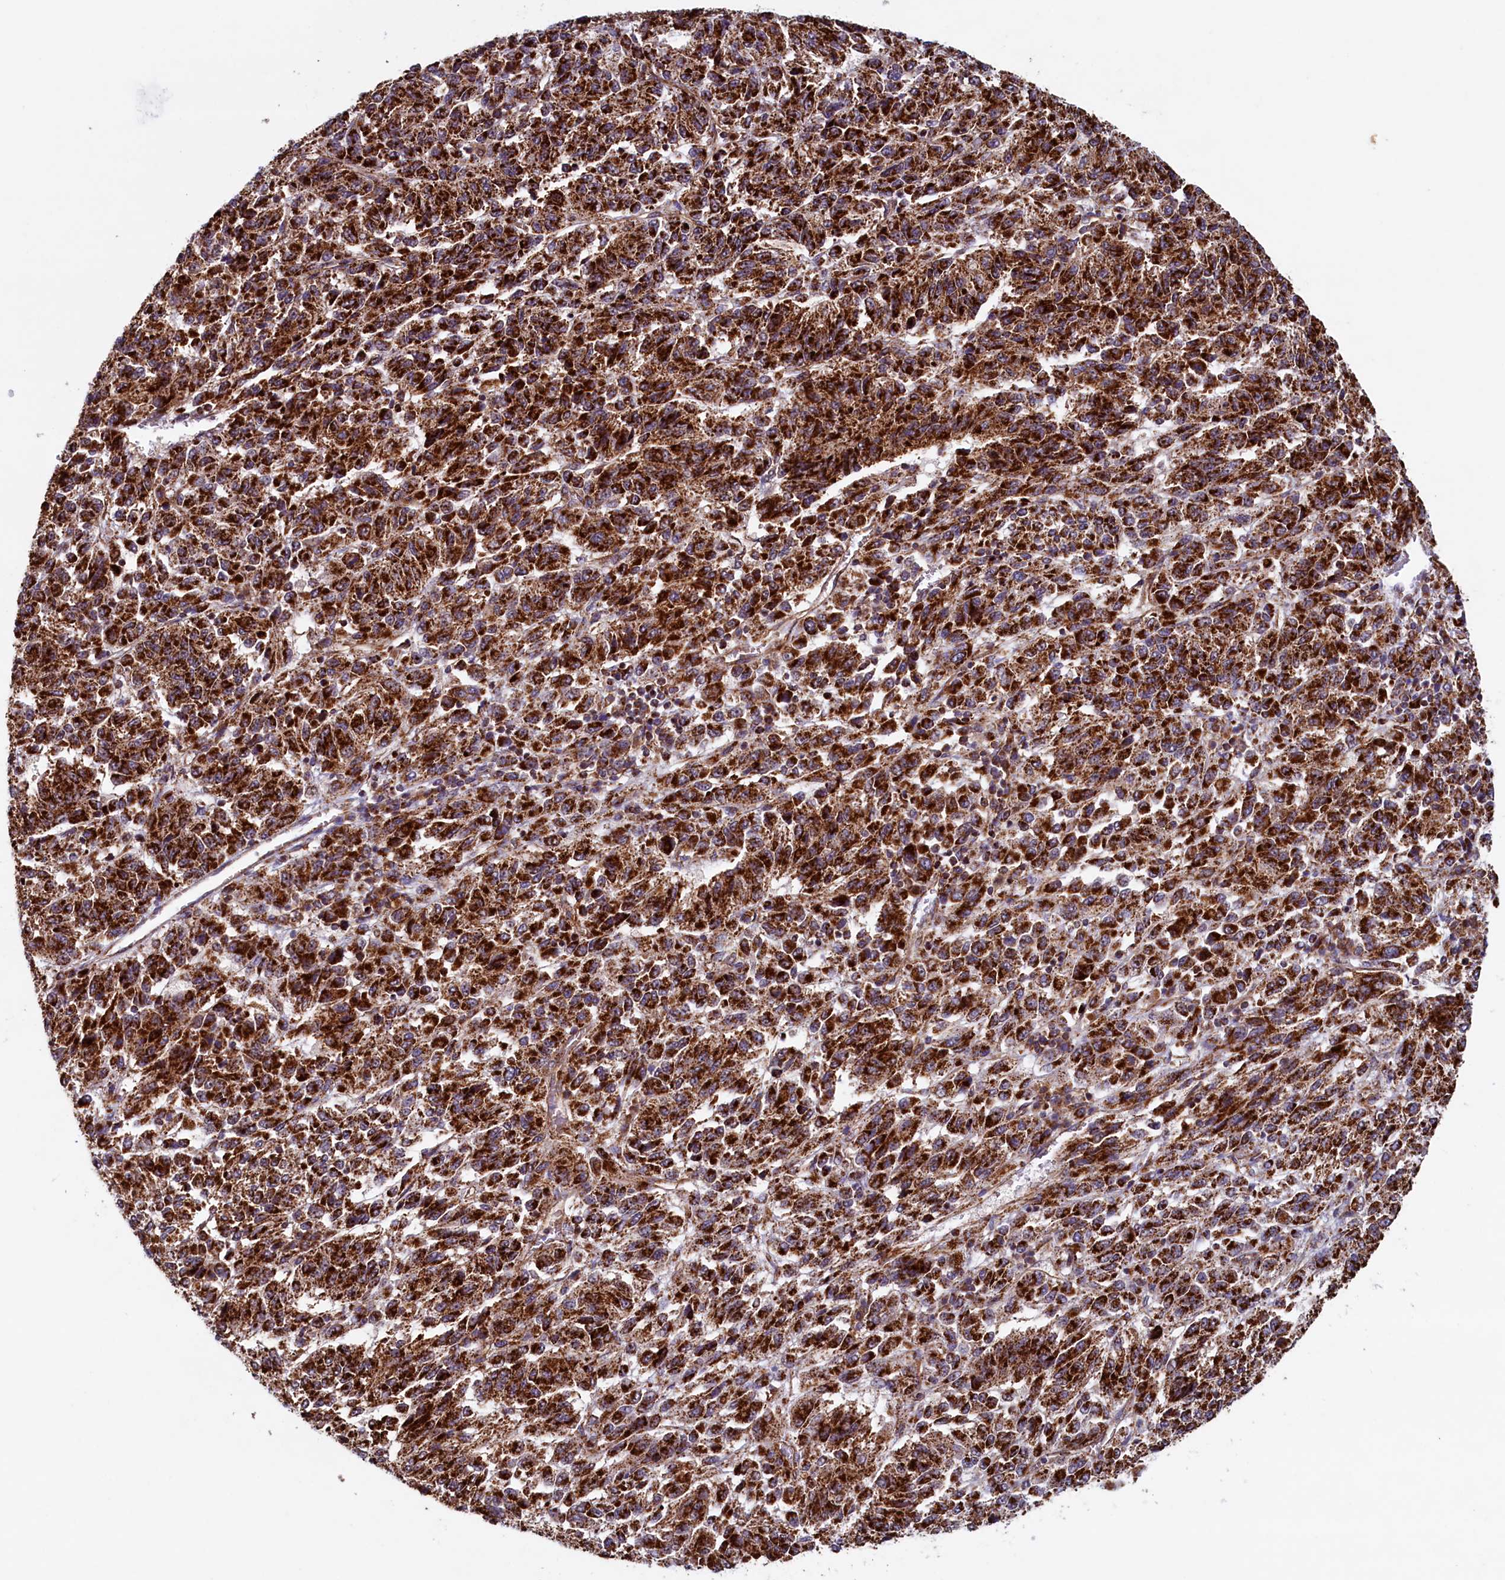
{"staining": {"intensity": "strong", "quantity": ">75%", "location": "cytoplasmic/membranous"}, "tissue": "melanoma", "cell_type": "Tumor cells", "image_type": "cancer", "snomed": [{"axis": "morphology", "description": "Malignant melanoma, Metastatic site"}, {"axis": "topography", "description": "Lung"}], "caption": "Immunohistochemical staining of malignant melanoma (metastatic site) shows high levels of strong cytoplasmic/membranous protein expression in approximately >75% of tumor cells.", "gene": "UBE3B", "patient": {"sex": "male", "age": 64}}